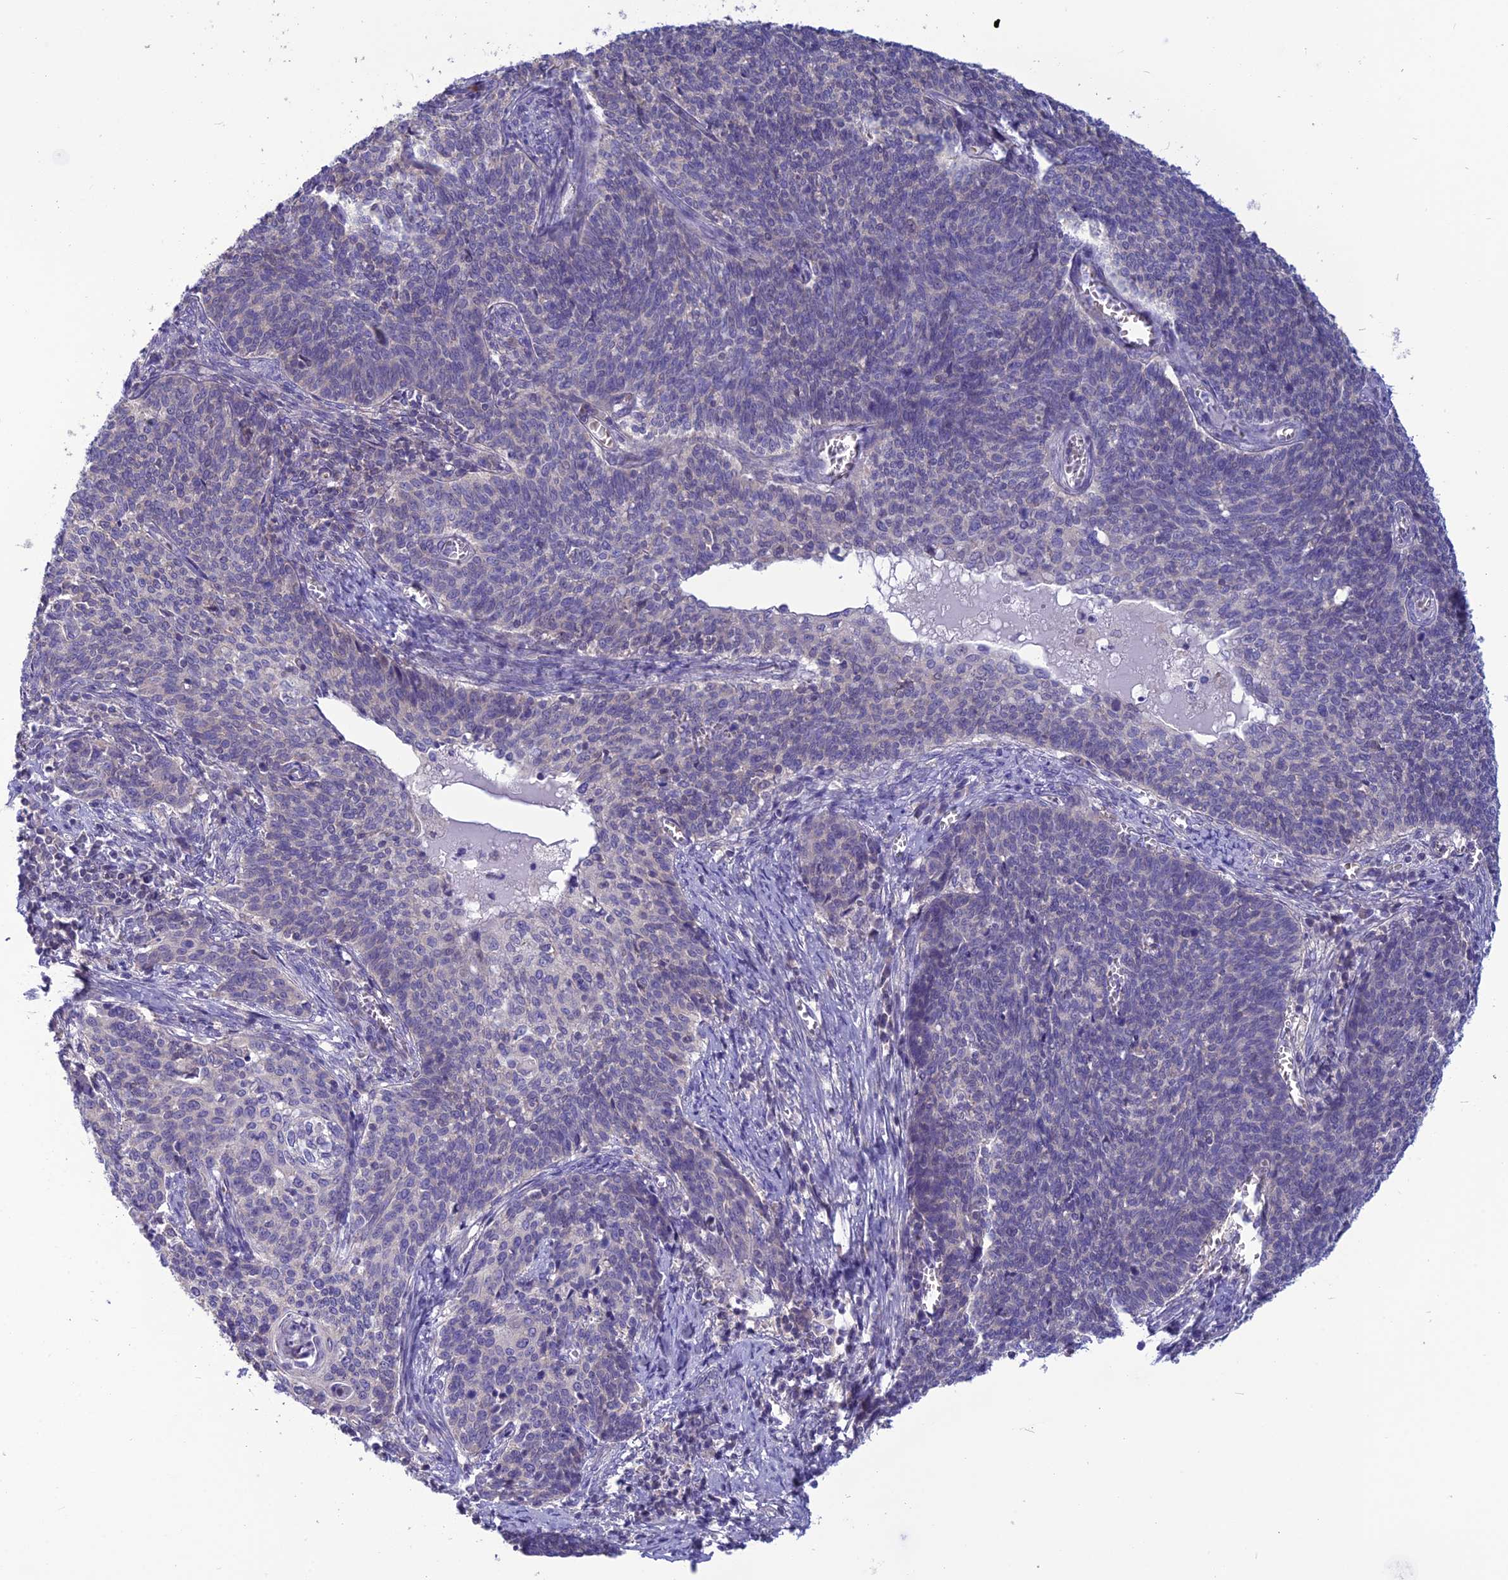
{"staining": {"intensity": "negative", "quantity": "none", "location": "none"}, "tissue": "cervical cancer", "cell_type": "Tumor cells", "image_type": "cancer", "snomed": [{"axis": "morphology", "description": "Squamous cell carcinoma, NOS"}, {"axis": "topography", "description": "Cervix"}], "caption": "Immunohistochemistry (IHC) histopathology image of neoplastic tissue: cervical squamous cell carcinoma stained with DAB (3,3'-diaminobenzidine) displays no significant protein positivity in tumor cells. (DAB immunohistochemistry (IHC), high magnification).", "gene": "PSMF1", "patient": {"sex": "female", "age": 39}}